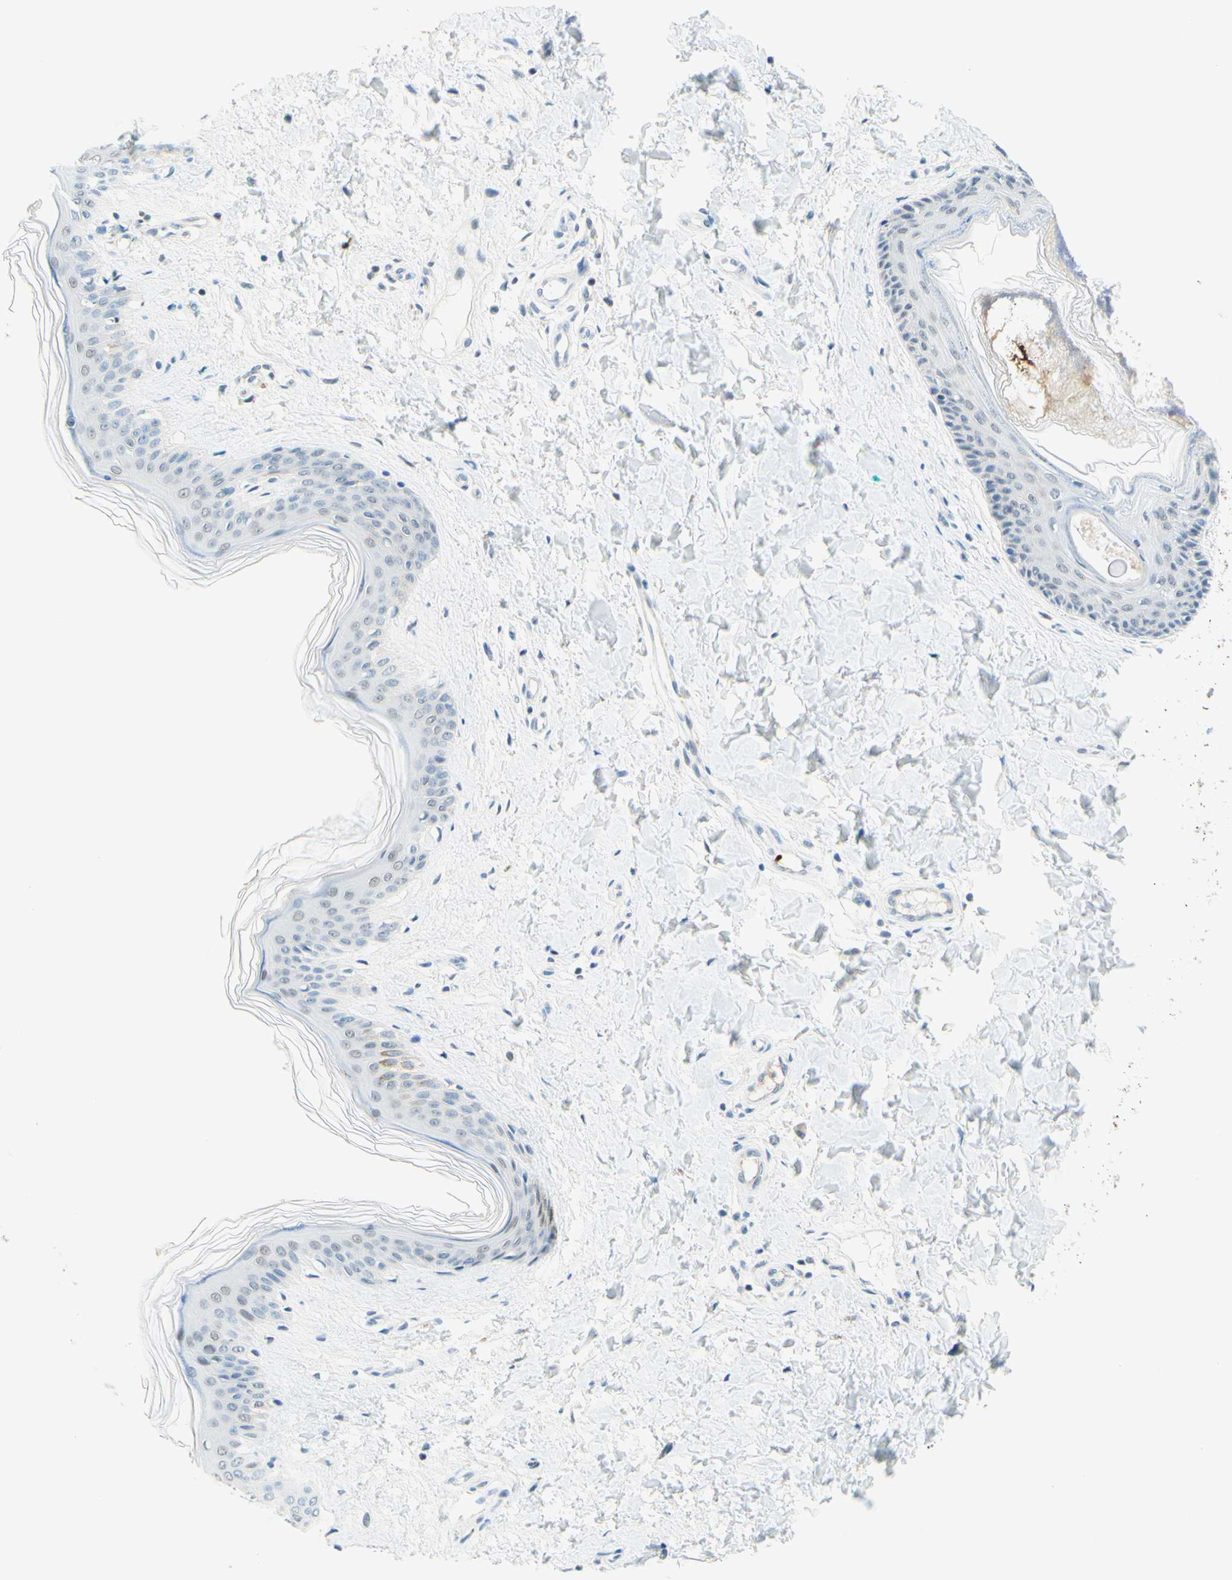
{"staining": {"intensity": "negative", "quantity": "none", "location": "none"}, "tissue": "skin", "cell_type": "Fibroblasts", "image_type": "normal", "snomed": [{"axis": "morphology", "description": "Normal tissue, NOS"}, {"axis": "topography", "description": "Skin"}], "caption": "This is an IHC photomicrograph of unremarkable skin. There is no positivity in fibroblasts.", "gene": "TREM2", "patient": {"sex": "female", "age": 41}}